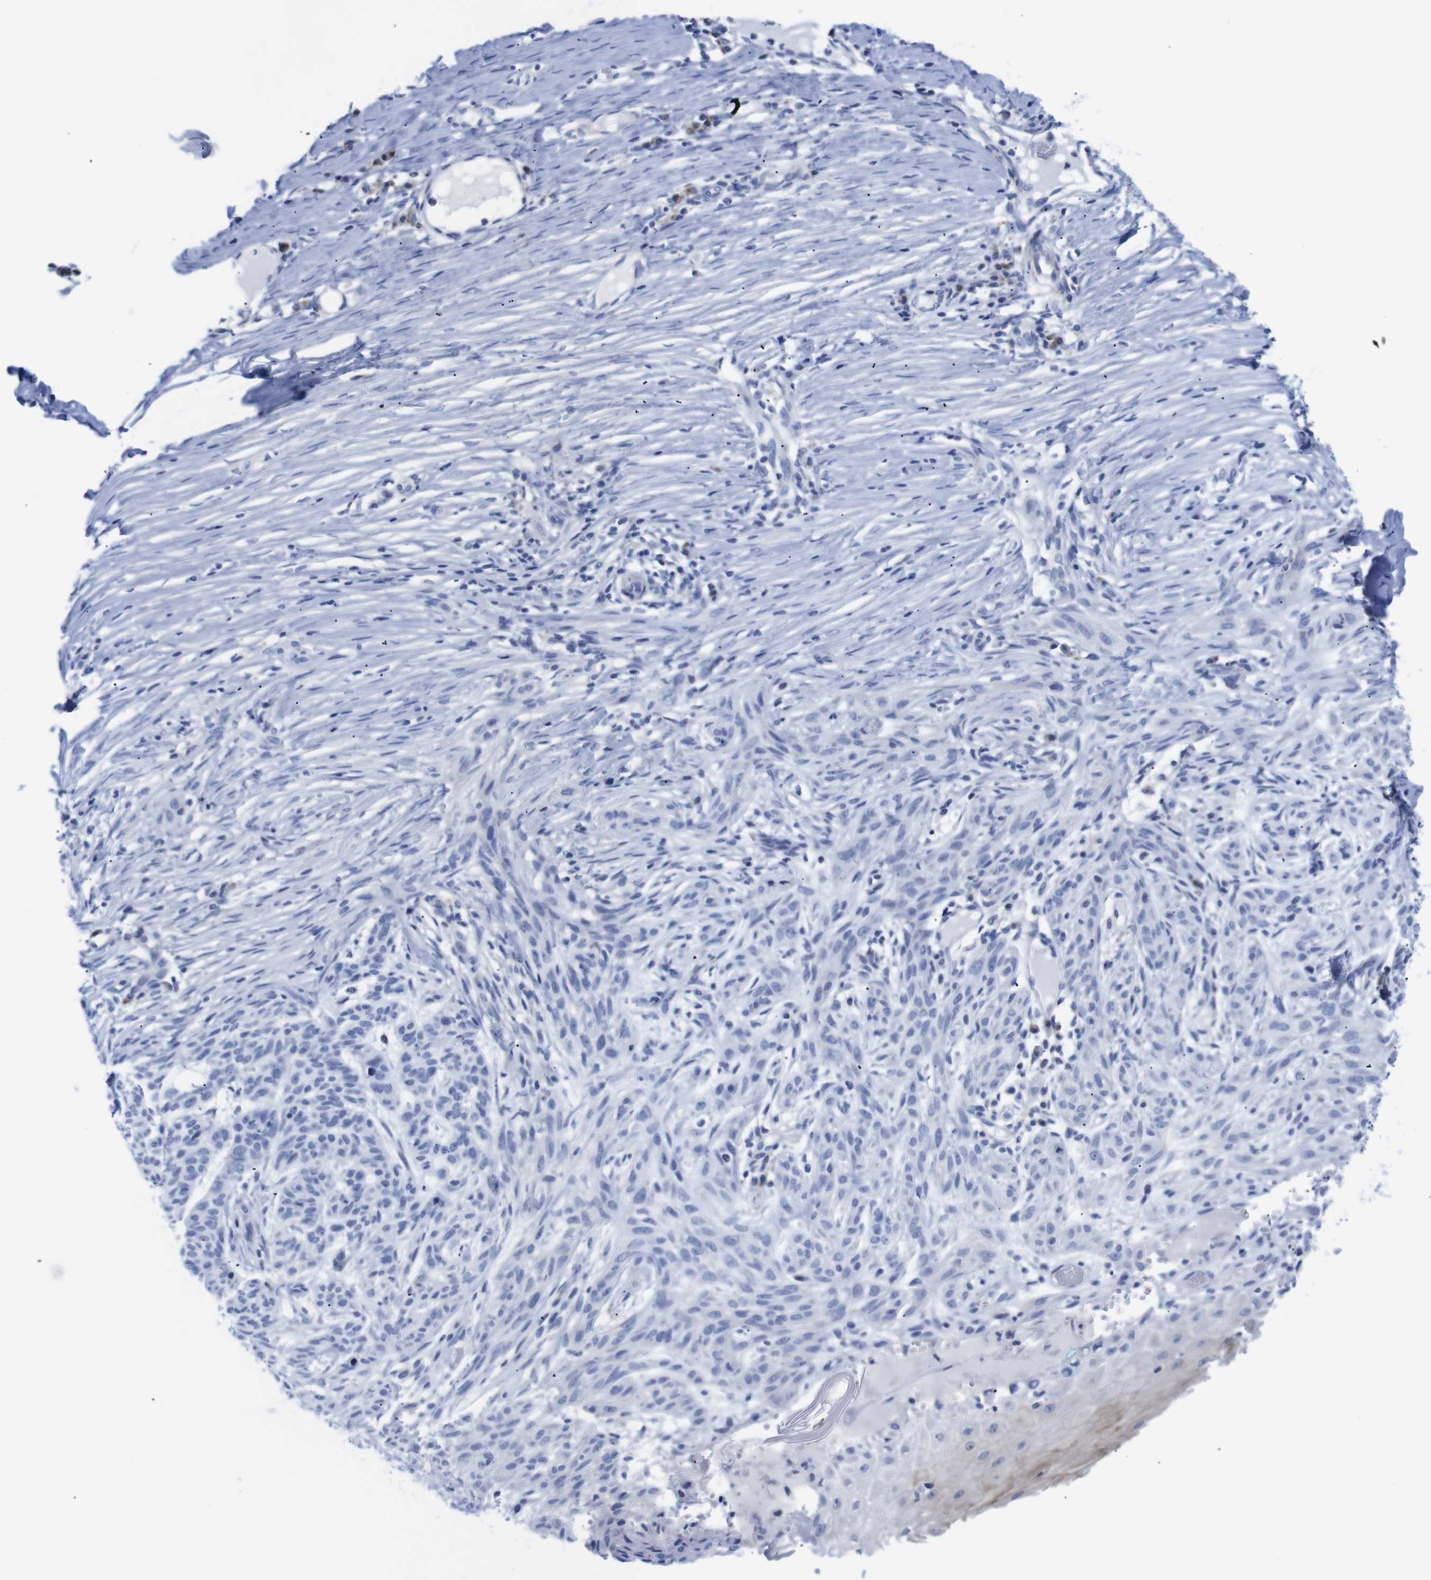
{"staining": {"intensity": "negative", "quantity": "none", "location": "none"}, "tissue": "skin cancer", "cell_type": "Tumor cells", "image_type": "cancer", "snomed": [{"axis": "morphology", "description": "Basal cell carcinoma"}, {"axis": "topography", "description": "Skin"}], "caption": "Tumor cells show no significant staining in skin basal cell carcinoma.", "gene": "LRRC55", "patient": {"sex": "female", "age": 59}}